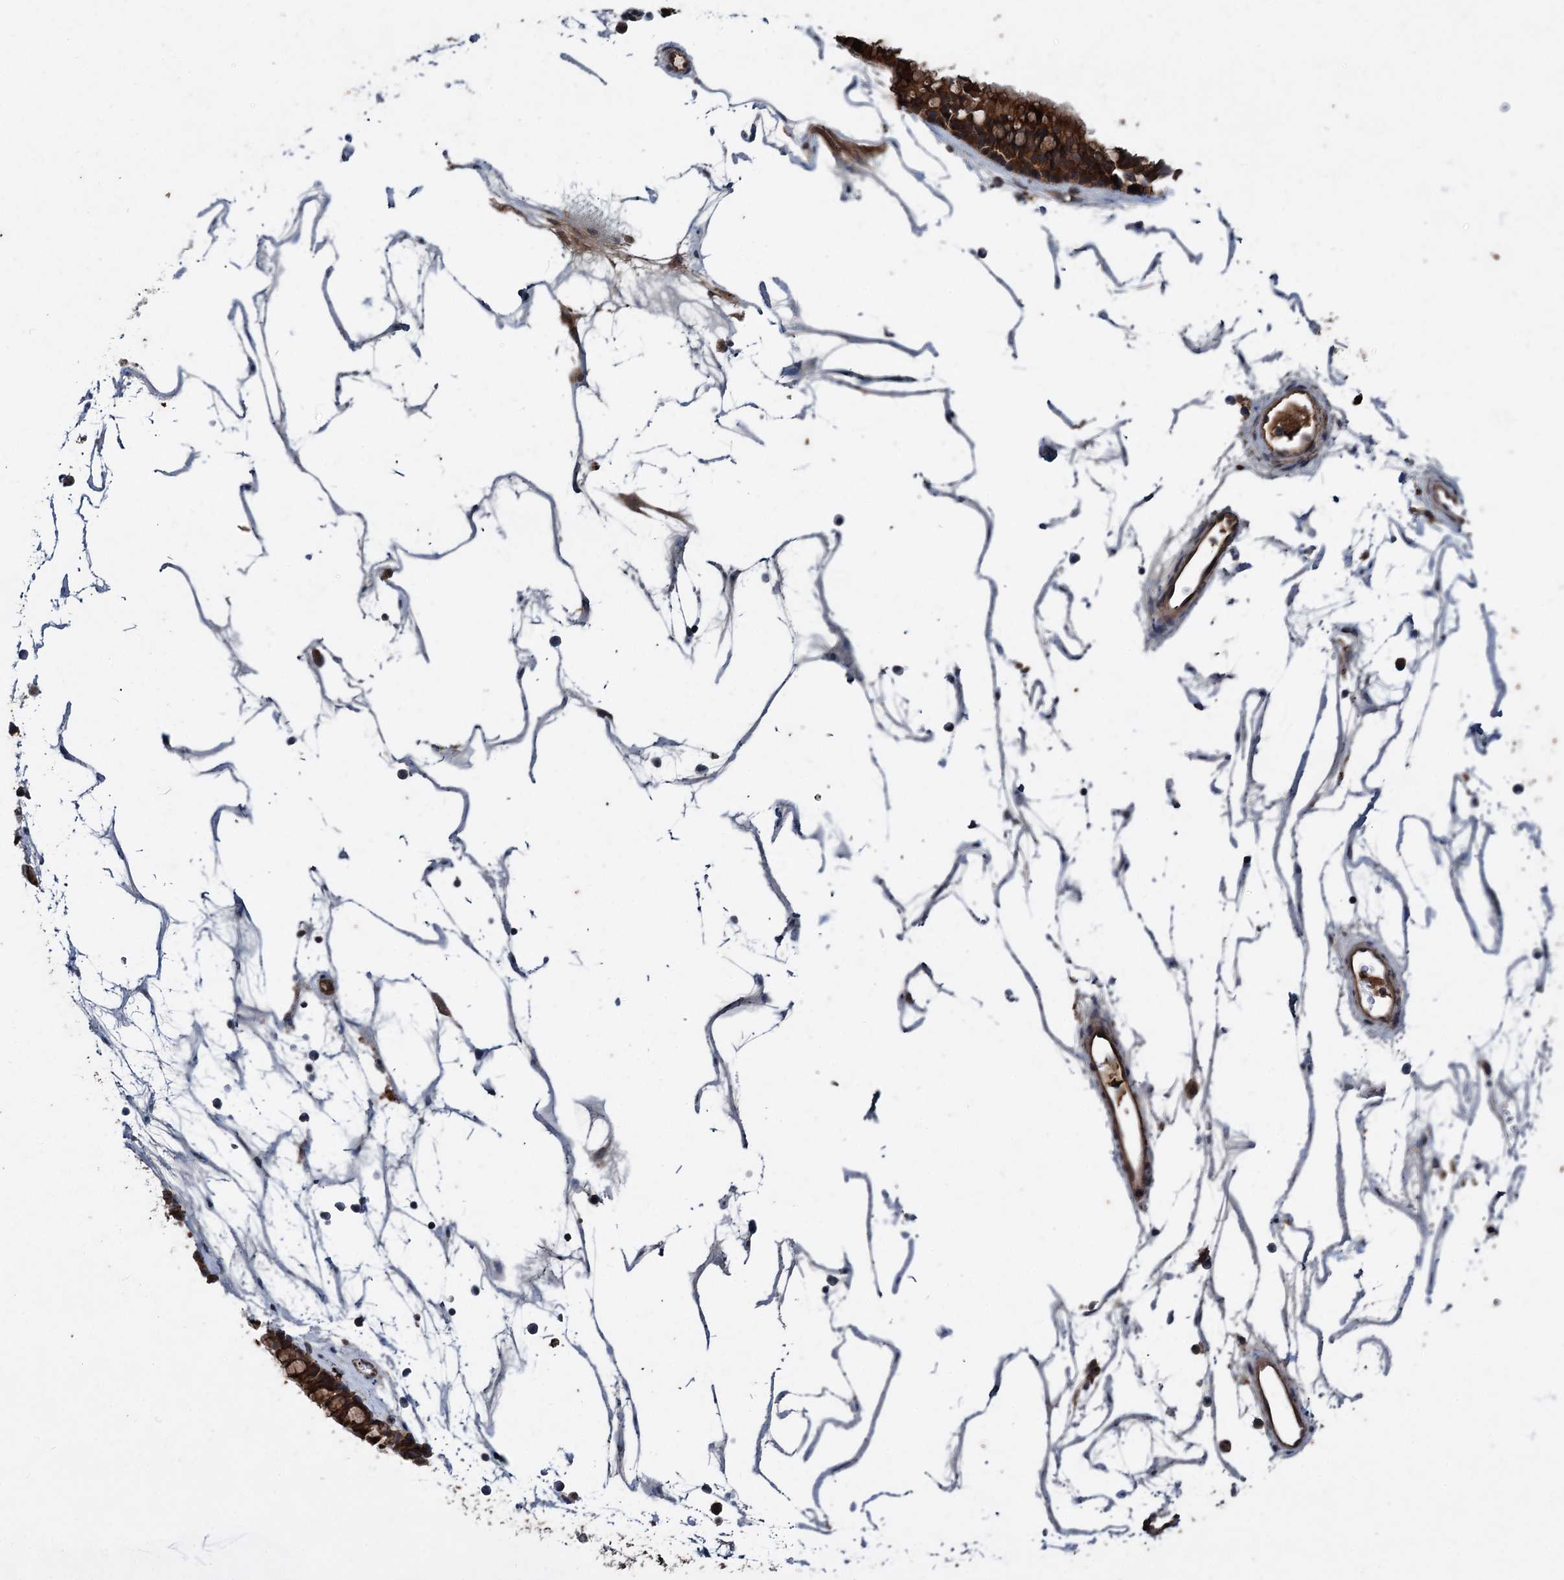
{"staining": {"intensity": "strong", "quantity": ">75%", "location": "cytoplasmic/membranous"}, "tissue": "nasopharynx", "cell_type": "Respiratory epithelial cells", "image_type": "normal", "snomed": [{"axis": "morphology", "description": "Normal tissue, NOS"}, {"axis": "topography", "description": "Nasopharynx"}], "caption": "Protein staining of benign nasopharynx shows strong cytoplasmic/membranous positivity in approximately >75% of respiratory epithelial cells.", "gene": "N4BP2L2", "patient": {"sex": "male", "age": 64}}